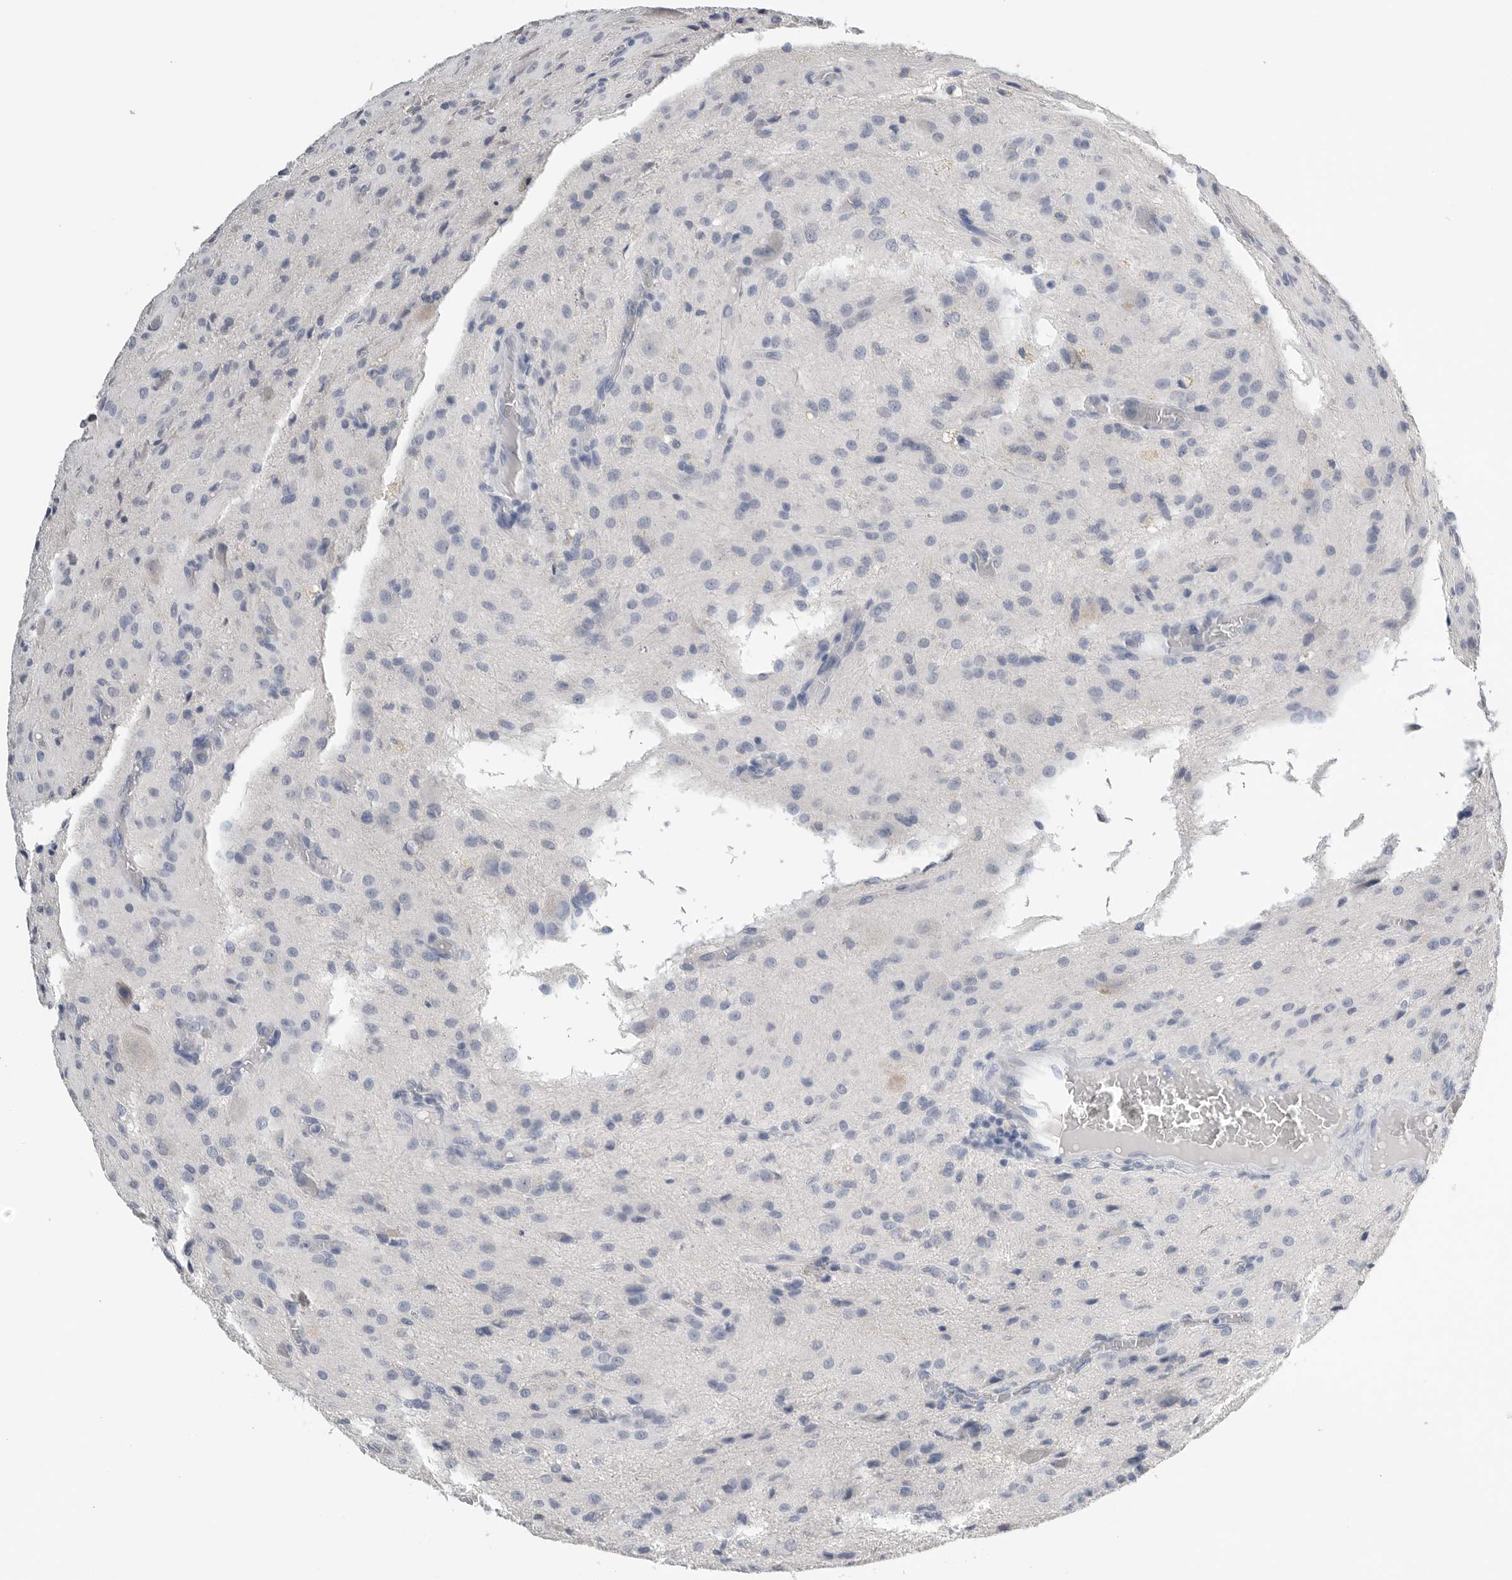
{"staining": {"intensity": "negative", "quantity": "none", "location": "none"}, "tissue": "glioma", "cell_type": "Tumor cells", "image_type": "cancer", "snomed": [{"axis": "morphology", "description": "Glioma, malignant, High grade"}, {"axis": "topography", "description": "Brain"}], "caption": "The photomicrograph displays no staining of tumor cells in malignant glioma (high-grade).", "gene": "FABP6", "patient": {"sex": "female", "age": 59}}